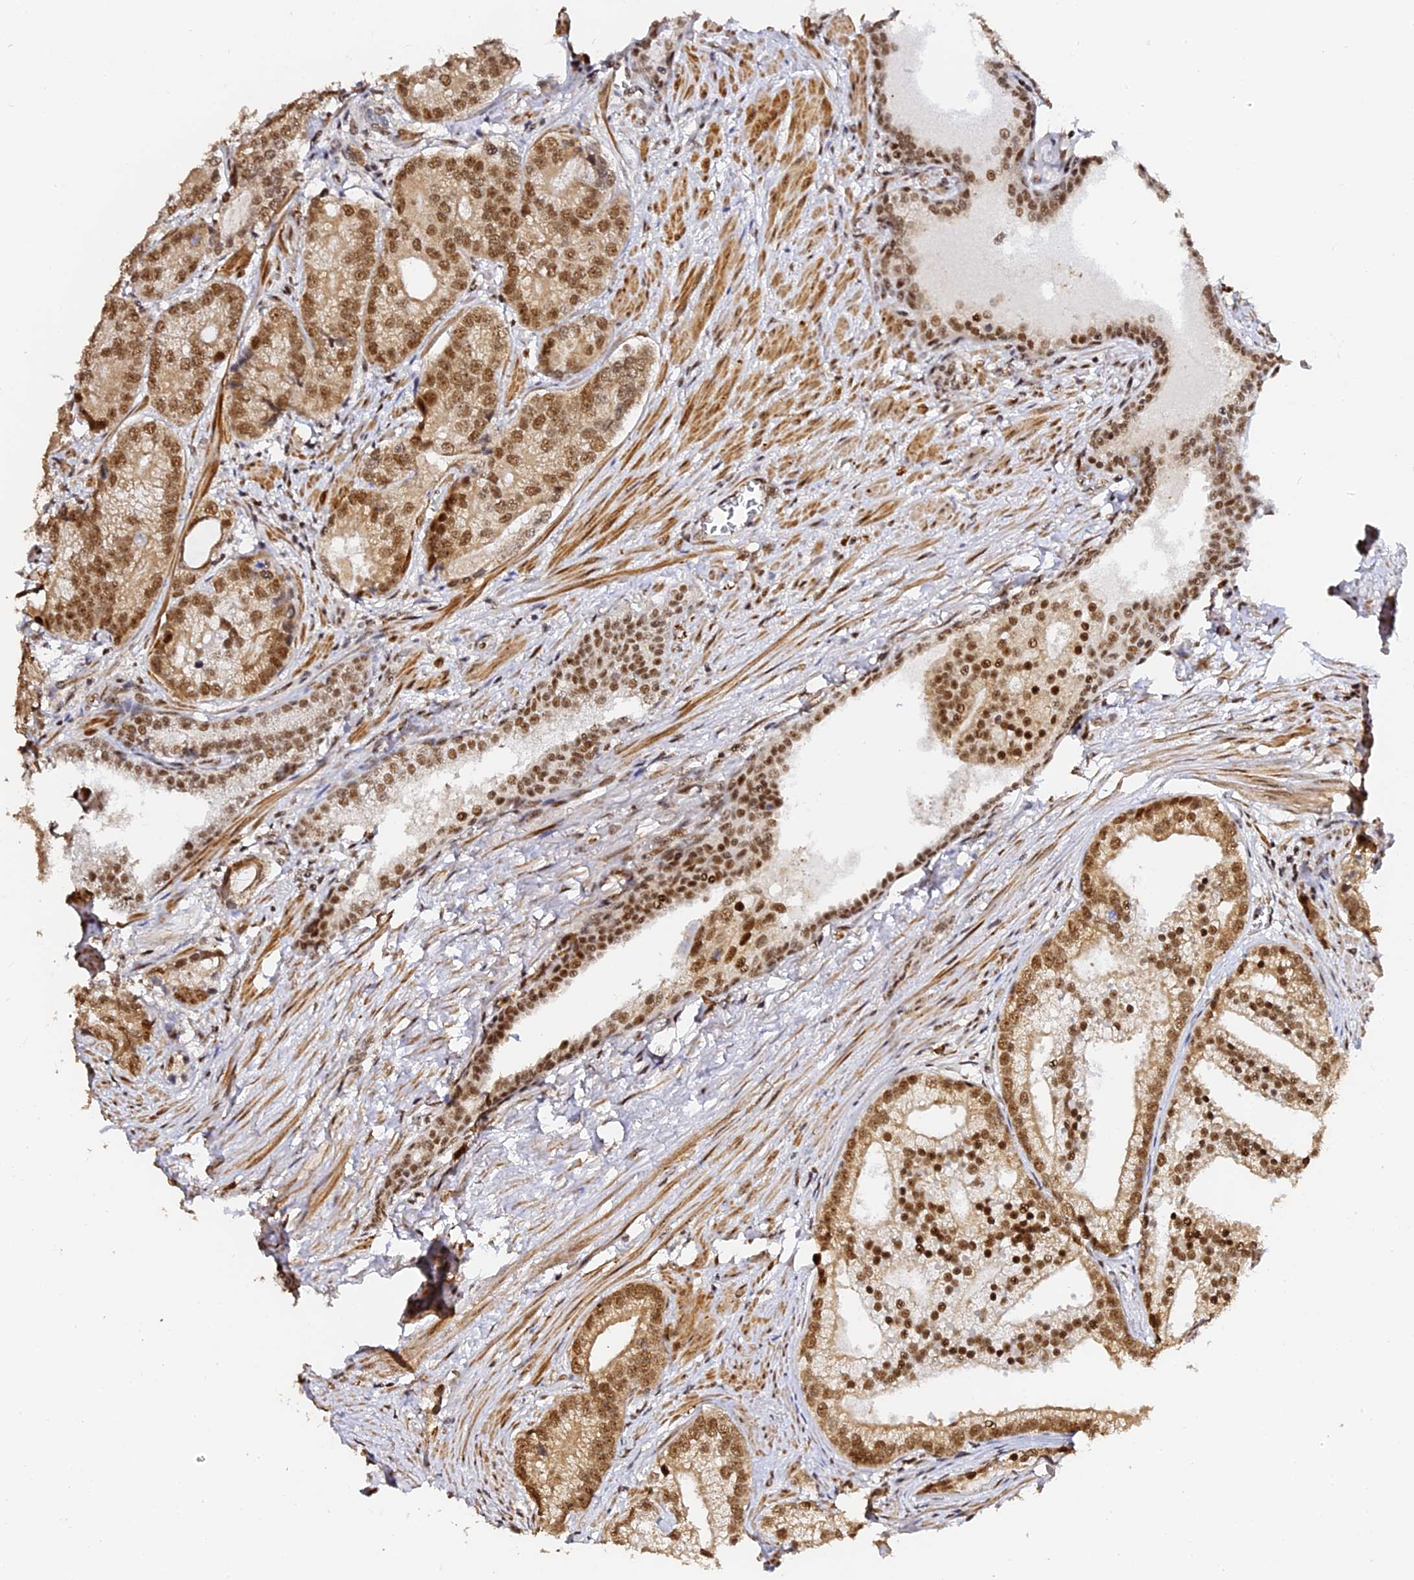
{"staining": {"intensity": "moderate", "quantity": ">75%", "location": "nuclear"}, "tissue": "prostate cancer", "cell_type": "Tumor cells", "image_type": "cancer", "snomed": [{"axis": "morphology", "description": "Adenocarcinoma, High grade"}, {"axis": "topography", "description": "Prostate"}], "caption": "Moderate nuclear protein staining is identified in approximately >75% of tumor cells in prostate cancer (high-grade adenocarcinoma). Nuclei are stained in blue.", "gene": "MCRS1", "patient": {"sex": "male", "age": 75}}